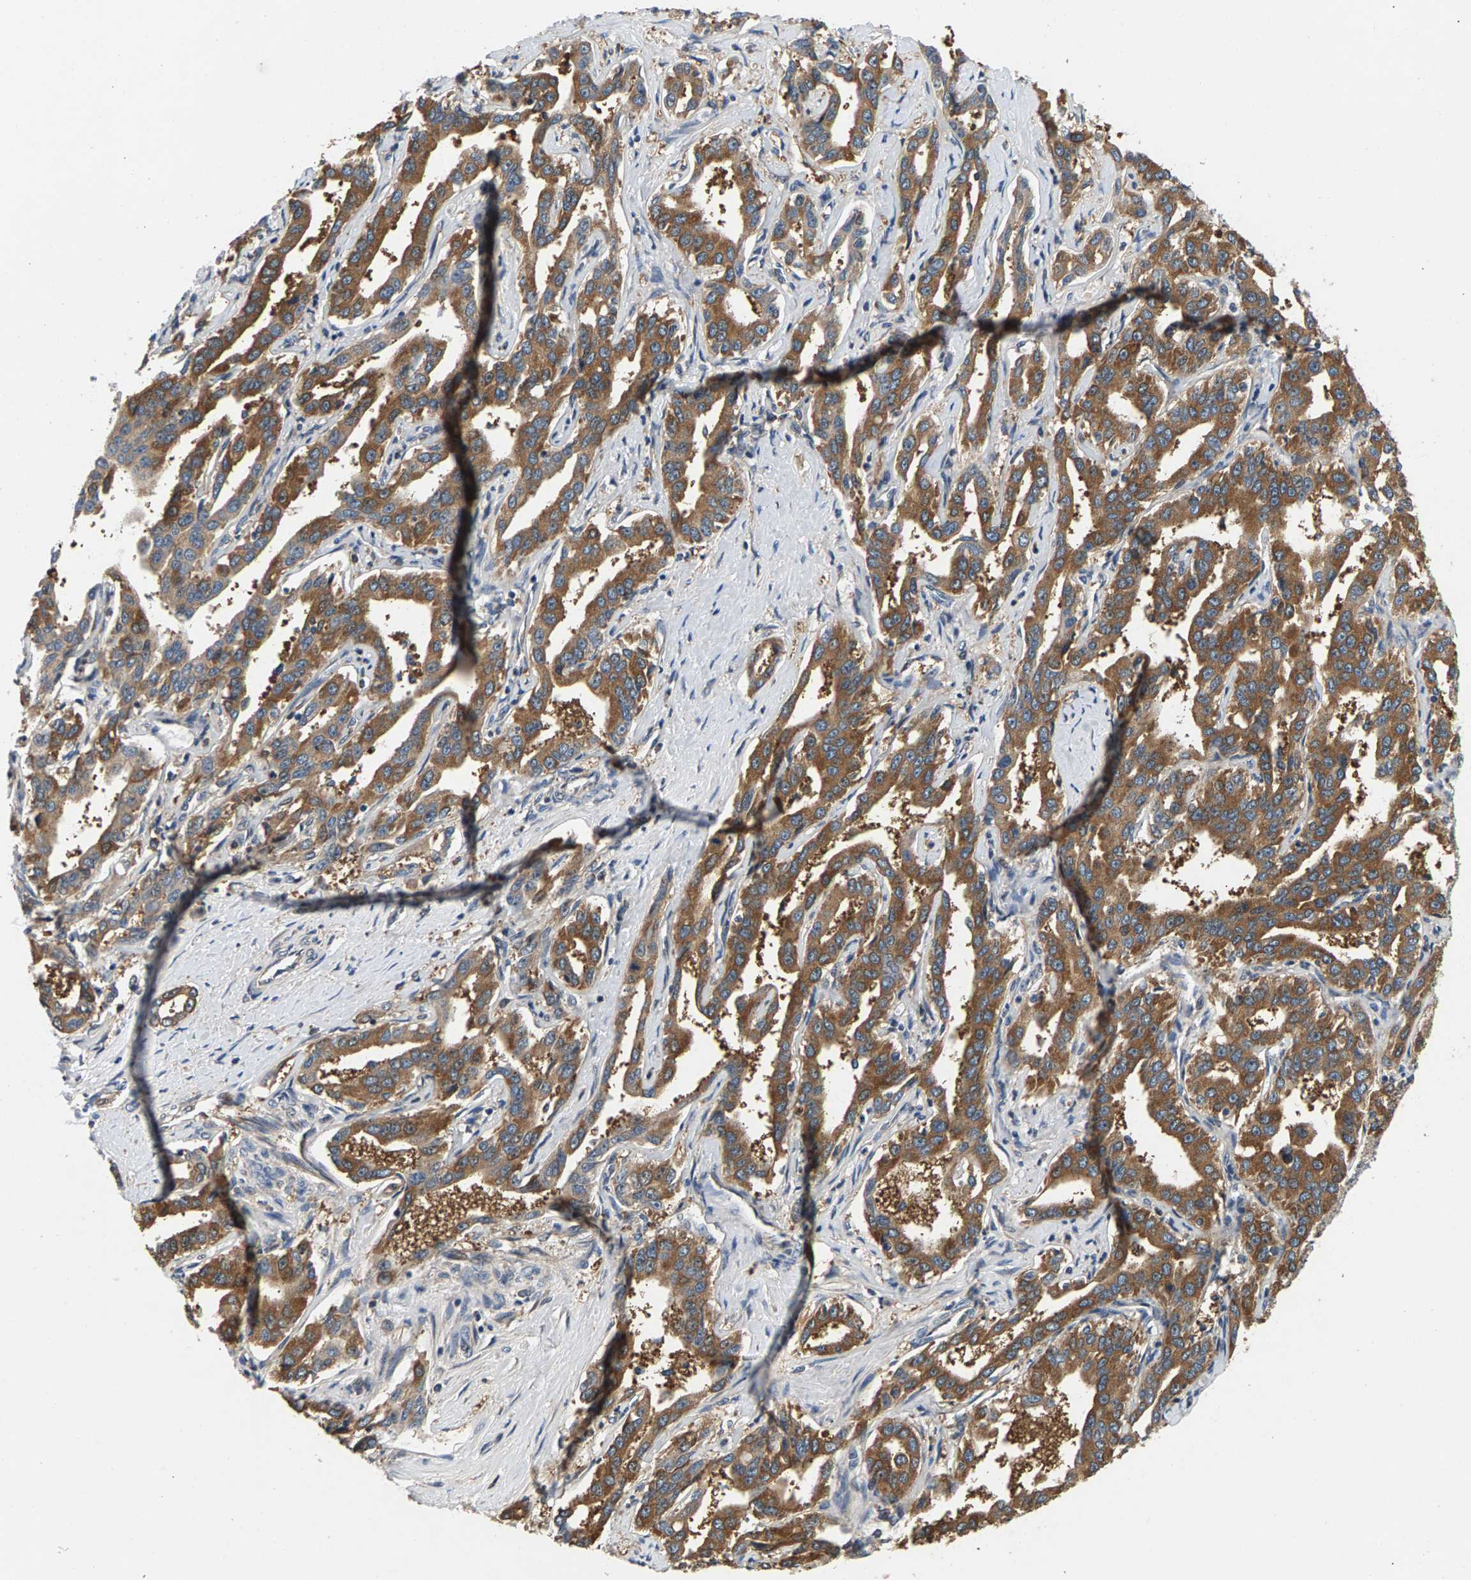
{"staining": {"intensity": "moderate", "quantity": ">75%", "location": "cytoplasmic/membranous"}, "tissue": "liver cancer", "cell_type": "Tumor cells", "image_type": "cancer", "snomed": [{"axis": "morphology", "description": "Cholangiocarcinoma"}, {"axis": "topography", "description": "Liver"}], "caption": "DAB (3,3'-diaminobenzidine) immunohistochemical staining of cholangiocarcinoma (liver) exhibits moderate cytoplasmic/membranous protein positivity in approximately >75% of tumor cells.", "gene": "FAM78A", "patient": {"sex": "male", "age": 59}}